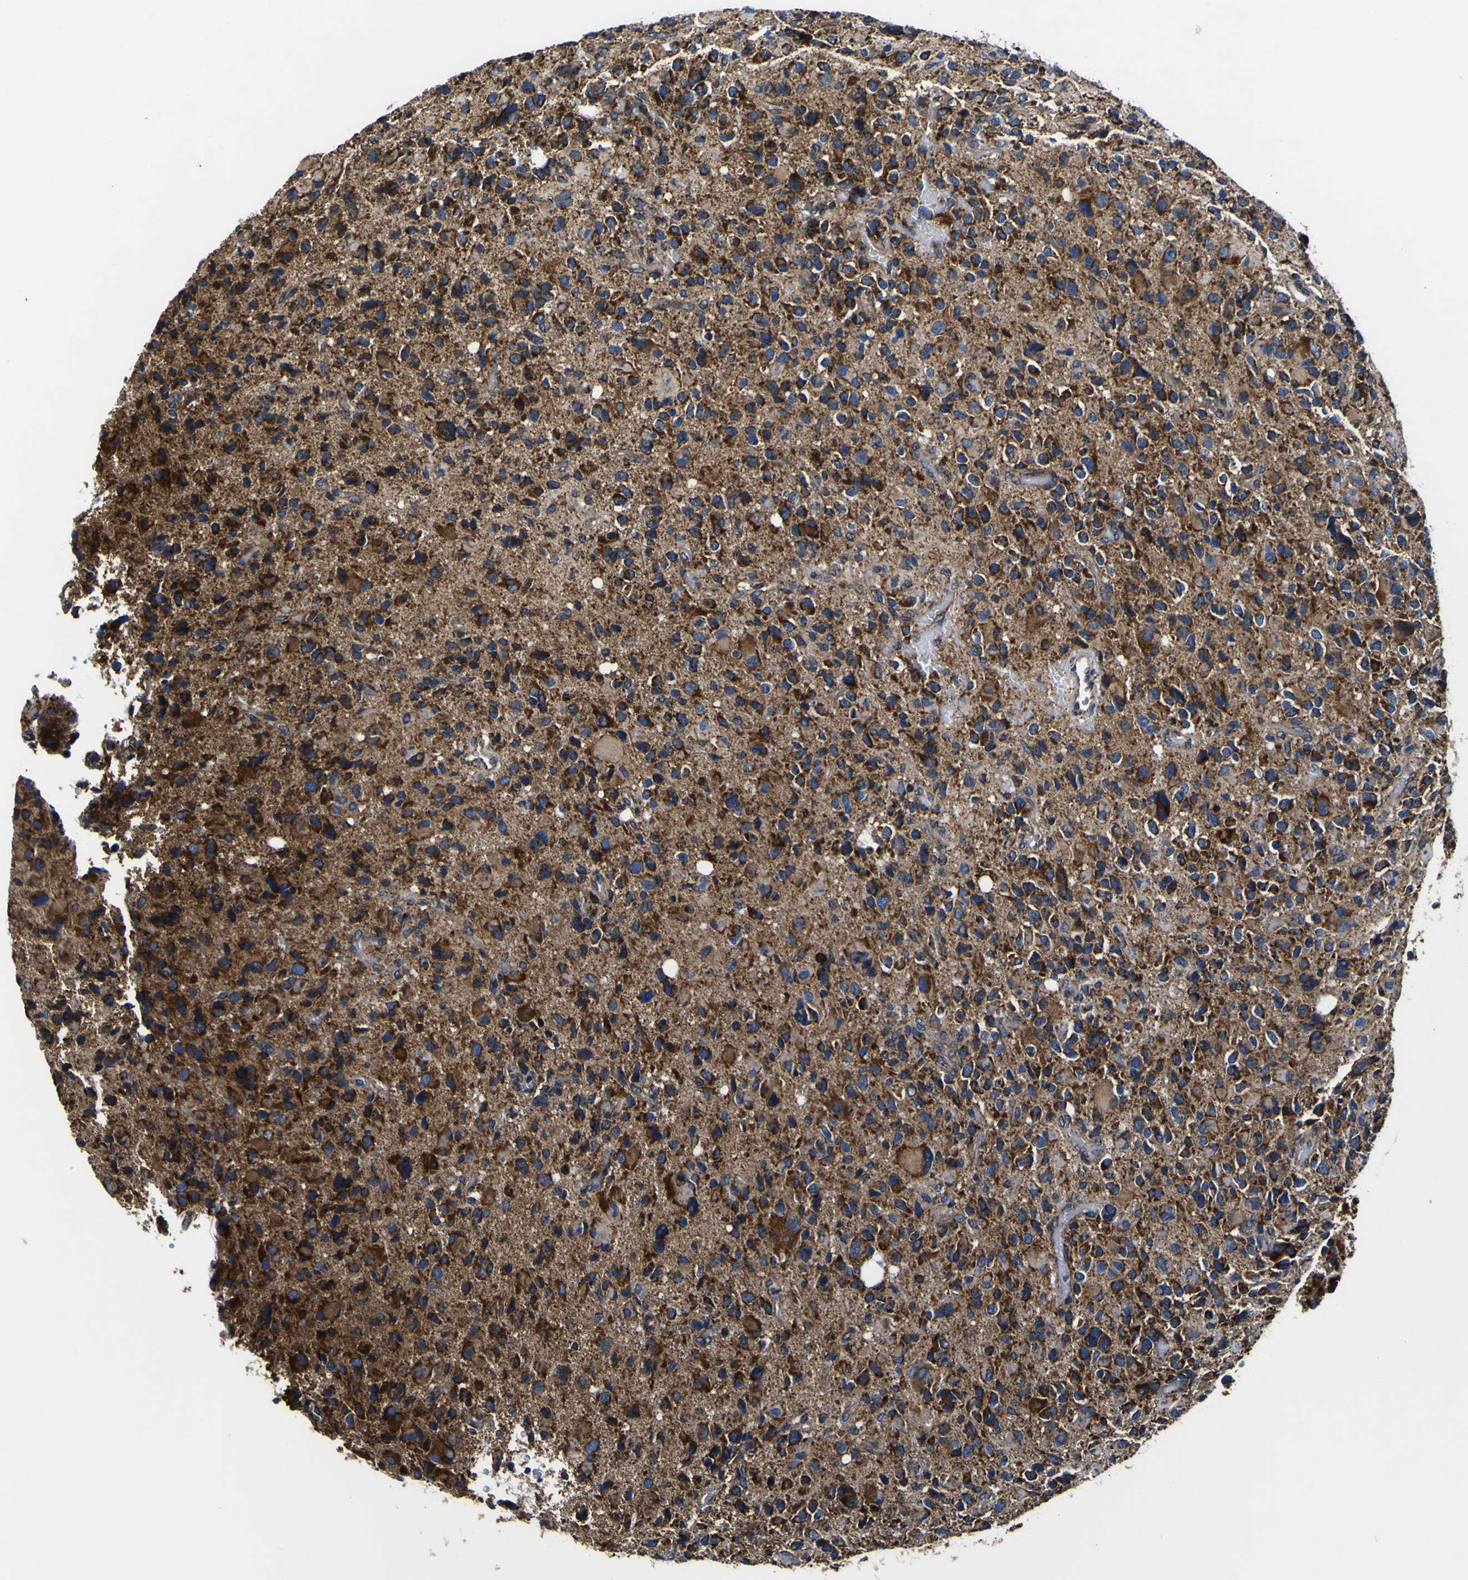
{"staining": {"intensity": "strong", "quantity": ">75%", "location": "cytoplasmic/membranous"}, "tissue": "glioma", "cell_type": "Tumor cells", "image_type": "cancer", "snomed": [{"axis": "morphology", "description": "Glioma, malignant, High grade"}, {"axis": "topography", "description": "Brain"}], "caption": "Immunohistochemistry (IHC) of glioma demonstrates high levels of strong cytoplasmic/membranous staining in about >75% of tumor cells.", "gene": "PTRH2", "patient": {"sex": "male", "age": 48}}